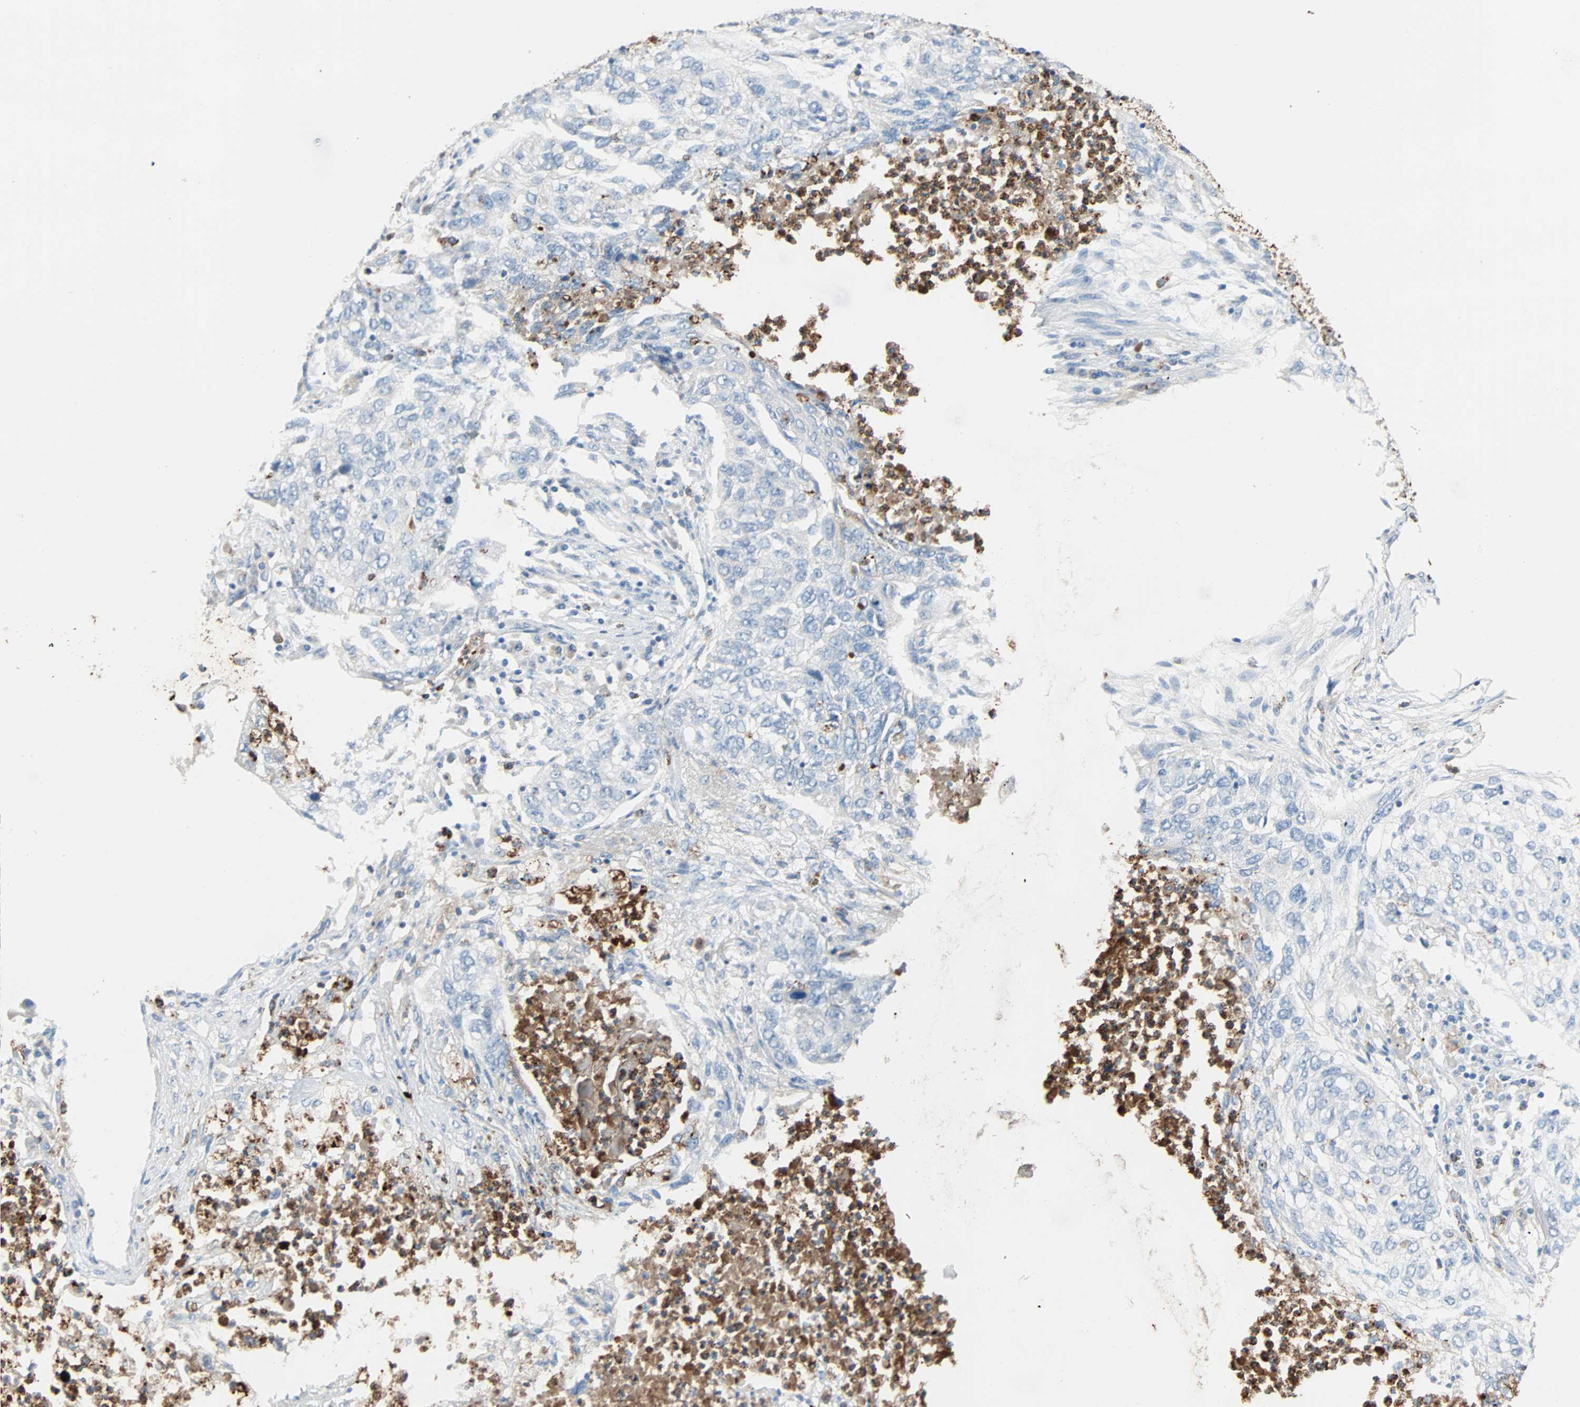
{"staining": {"intensity": "negative", "quantity": "none", "location": "none"}, "tissue": "lung cancer", "cell_type": "Tumor cells", "image_type": "cancer", "snomed": [{"axis": "morphology", "description": "Squamous cell carcinoma, NOS"}, {"axis": "topography", "description": "Lung"}], "caption": "Tumor cells show no significant protein expression in lung cancer (squamous cell carcinoma). (Brightfield microscopy of DAB IHC at high magnification).", "gene": "CLEC4A", "patient": {"sex": "female", "age": 63}}